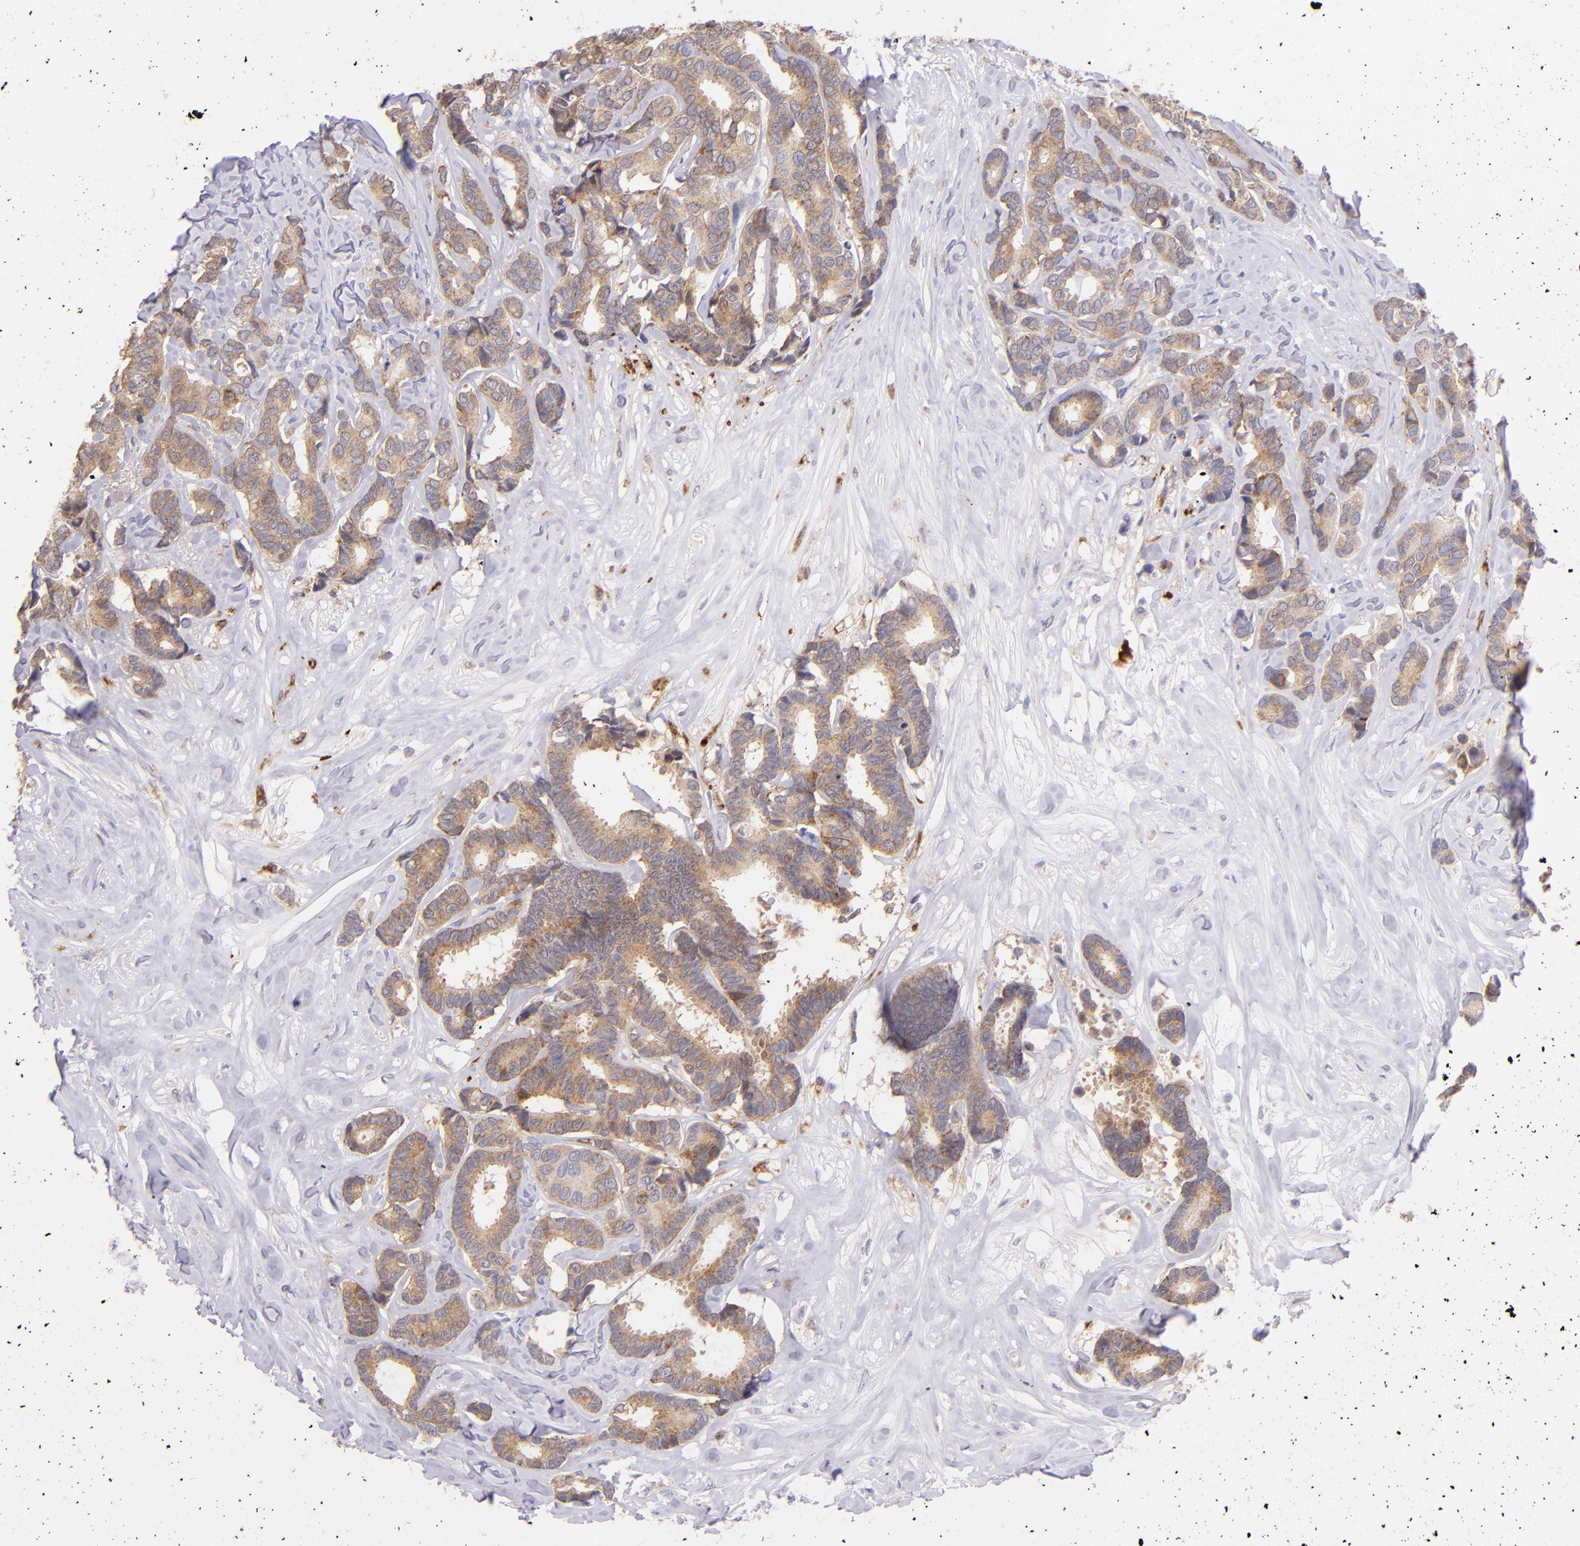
{"staining": {"intensity": "moderate", "quantity": ">75%", "location": "cytoplasmic/membranous"}, "tissue": "breast cancer", "cell_type": "Tumor cells", "image_type": "cancer", "snomed": [{"axis": "morphology", "description": "Duct carcinoma"}, {"axis": "topography", "description": "Breast"}], "caption": "A brown stain labels moderate cytoplasmic/membranous positivity of a protein in breast invasive ductal carcinoma tumor cells. The staining was performed using DAB (3,3'-diaminobenzidine), with brown indicating positive protein expression. Nuclei are stained blue with hematoxylin.", "gene": "SH2D4A", "patient": {"sex": "female", "age": 87}}